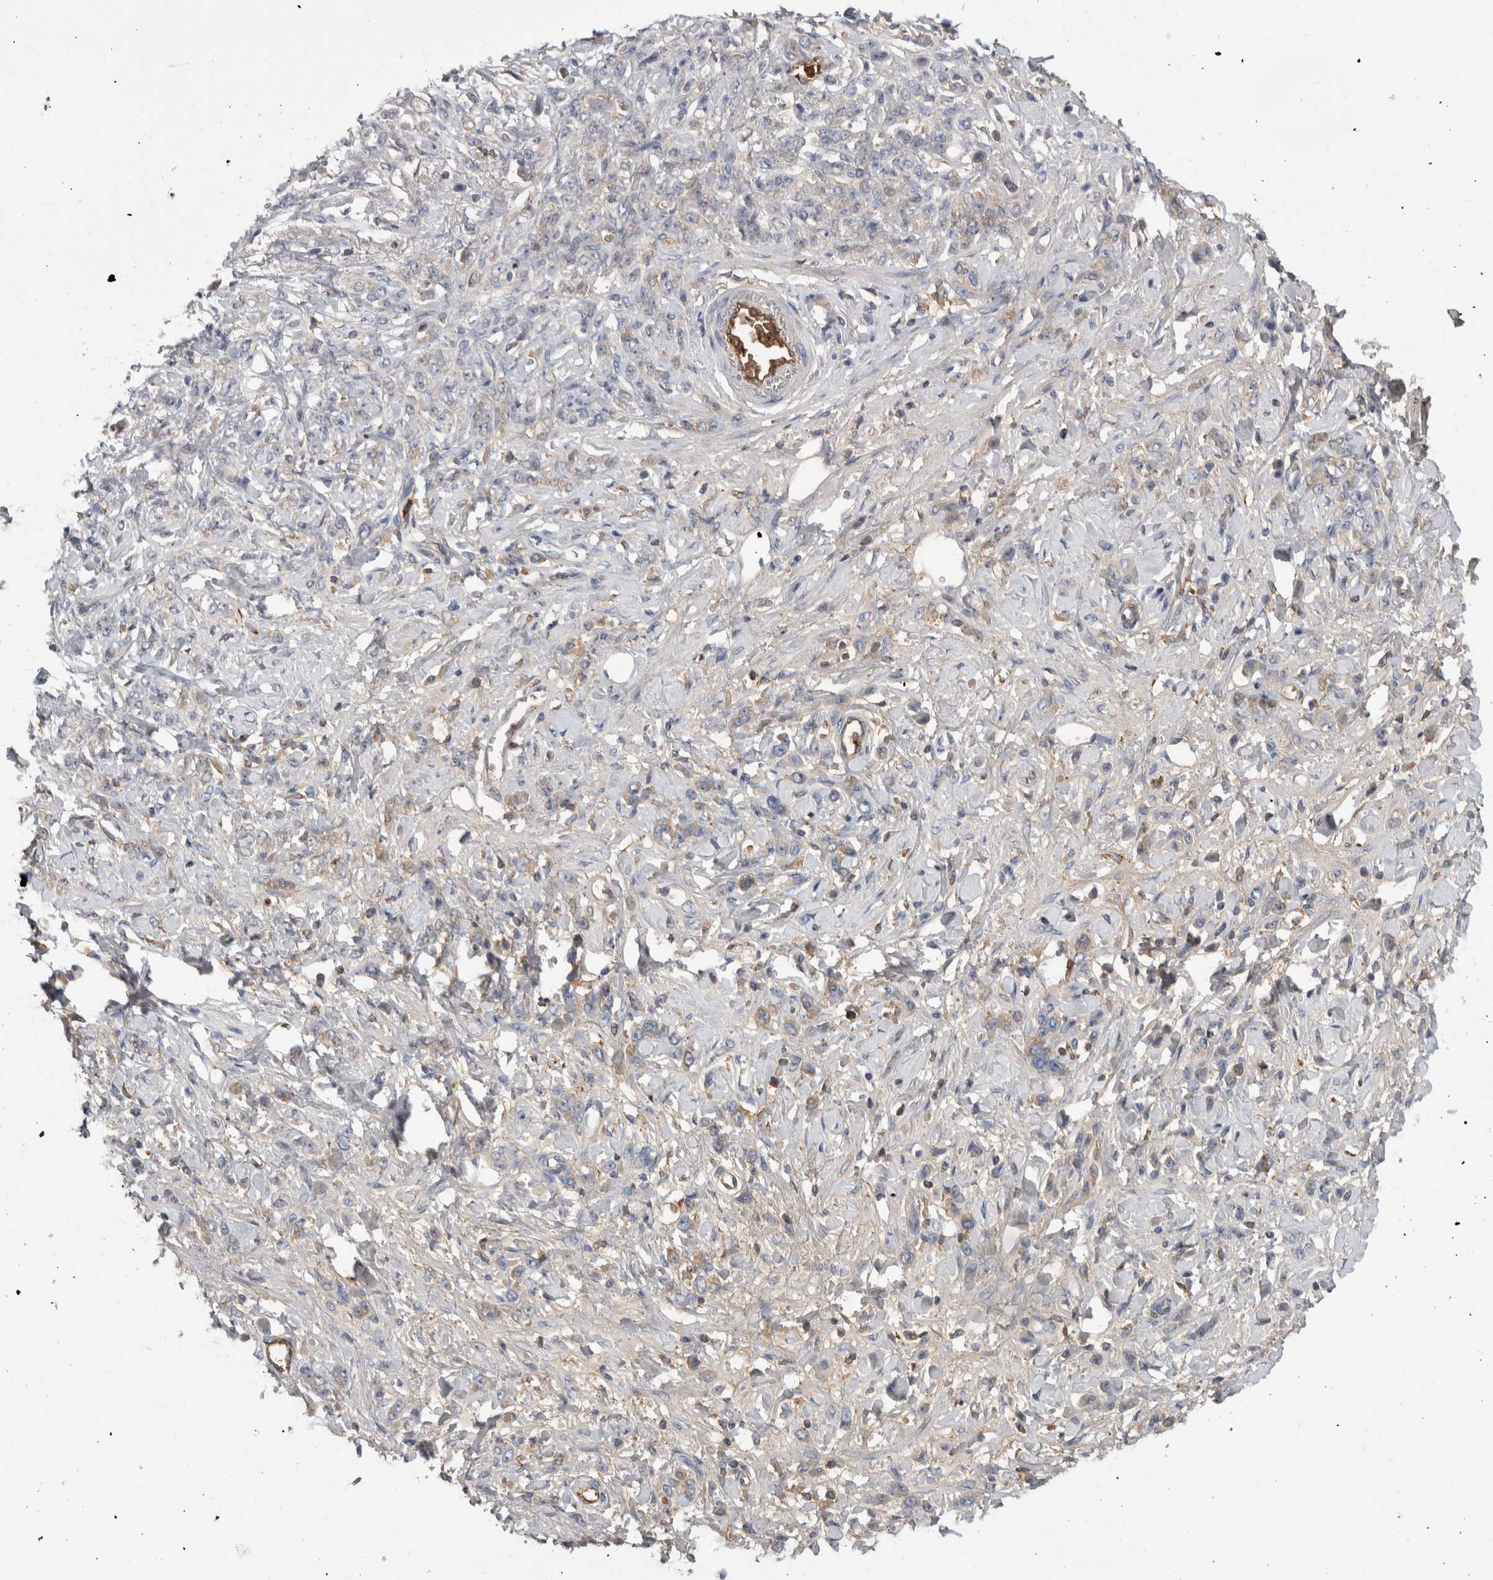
{"staining": {"intensity": "weak", "quantity": "25%-75%", "location": "cytoplasmic/membranous"}, "tissue": "stomach cancer", "cell_type": "Tumor cells", "image_type": "cancer", "snomed": [{"axis": "morphology", "description": "Normal tissue, NOS"}, {"axis": "morphology", "description": "Adenocarcinoma, NOS"}, {"axis": "topography", "description": "Stomach"}], "caption": "Adenocarcinoma (stomach) was stained to show a protein in brown. There is low levels of weak cytoplasmic/membranous positivity in approximately 25%-75% of tumor cells.", "gene": "TBCE", "patient": {"sex": "male", "age": 82}}